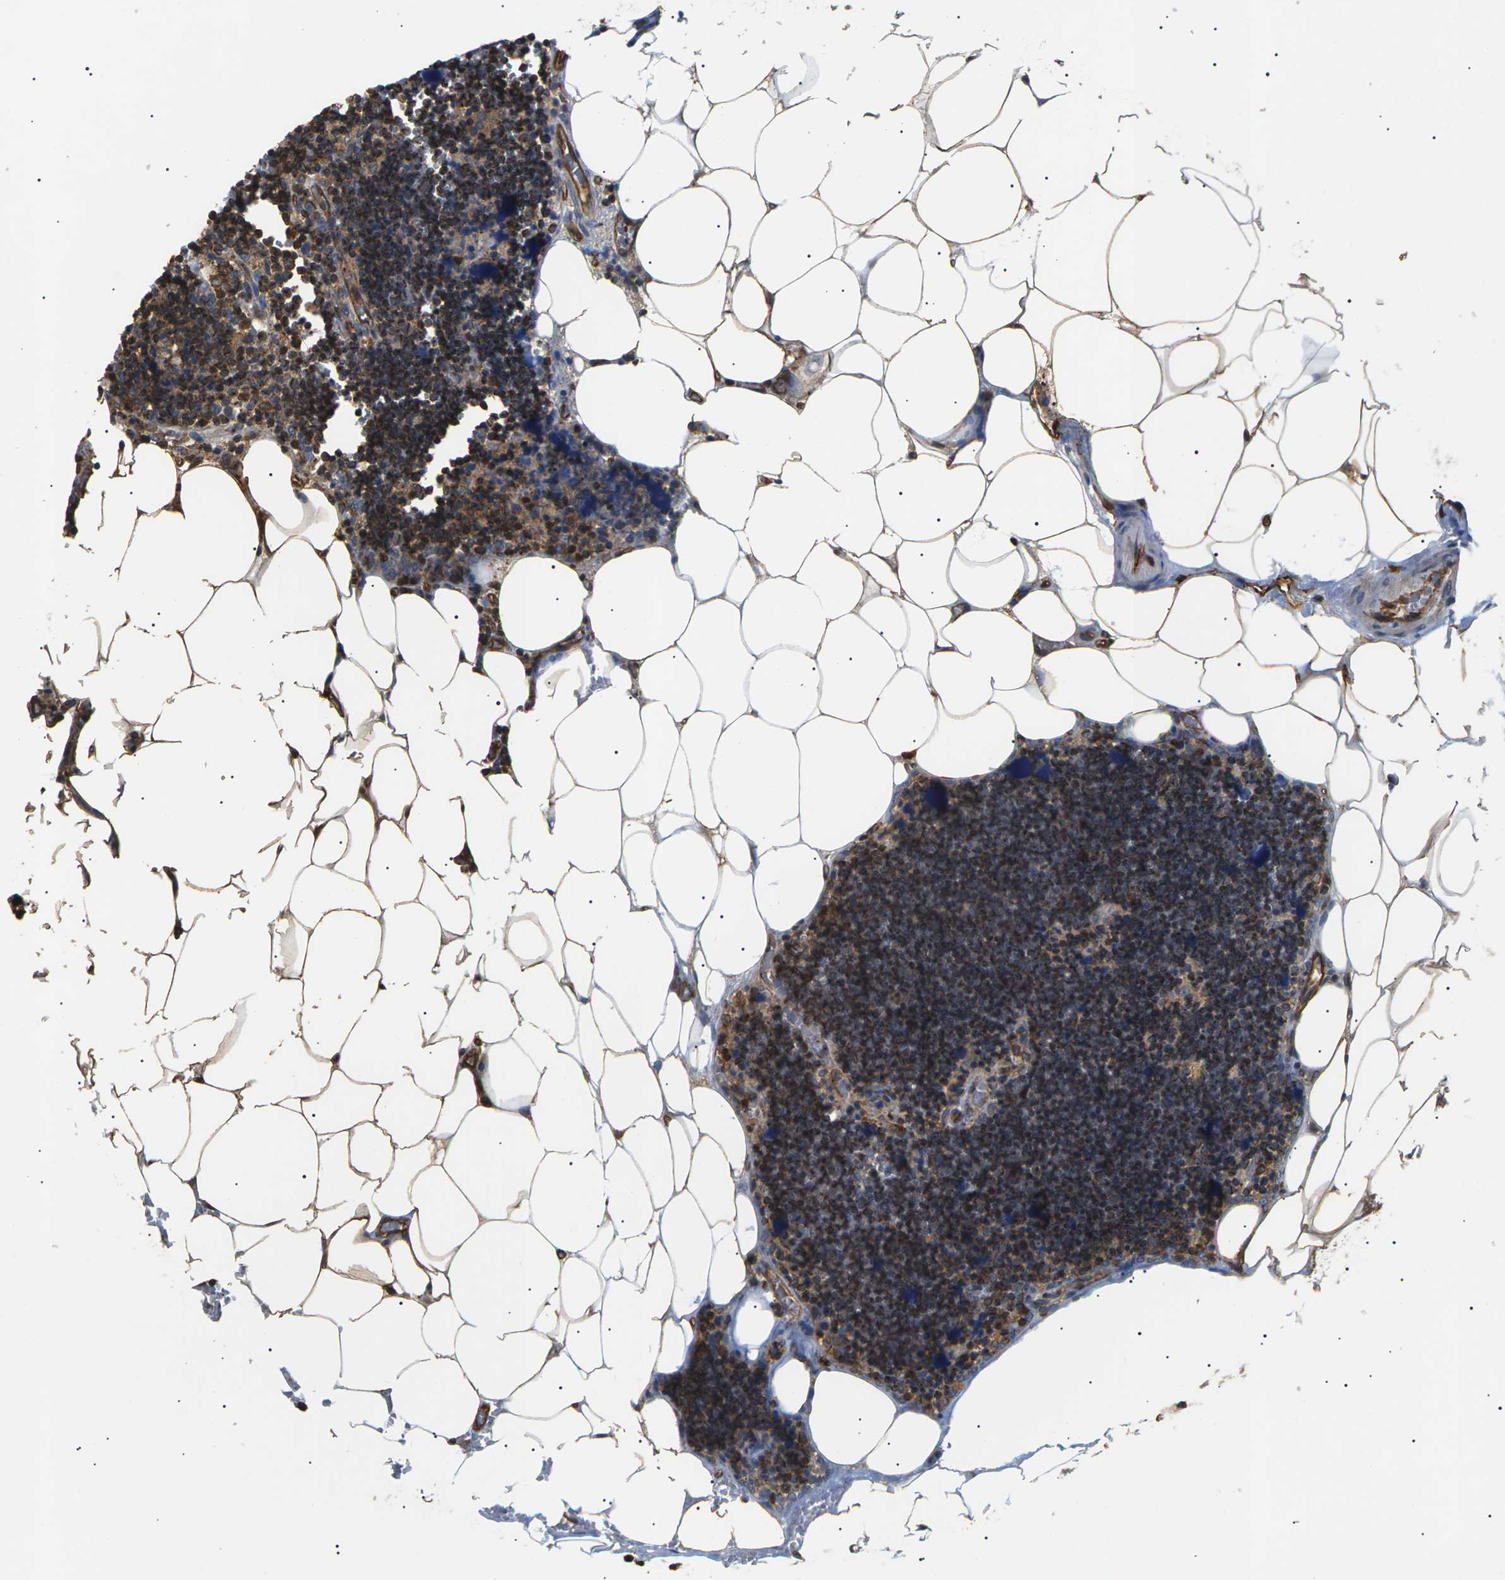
{"staining": {"intensity": "strong", "quantity": ">75%", "location": "cytoplasmic/membranous"}, "tissue": "lymph node", "cell_type": "Germinal center cells", "image_type": "normal", "snomed": [{"axis": "morphology", "description": "Normal tissue, NOS"}, {"axis": "topography", "description": "Lymph node"}], "caption": "Unremarkable lymph node shows strong cytoplasmic/membranous positivity in about >75% of germinal center cells (Stains: DAB (3,3'-diaminobenzidine) in brown, nuclei in blue, Microscopy: brightfield microscopy at high magnification)..", "gene": "TMTC4", "patient": {"sex": "male", "age": 33}}